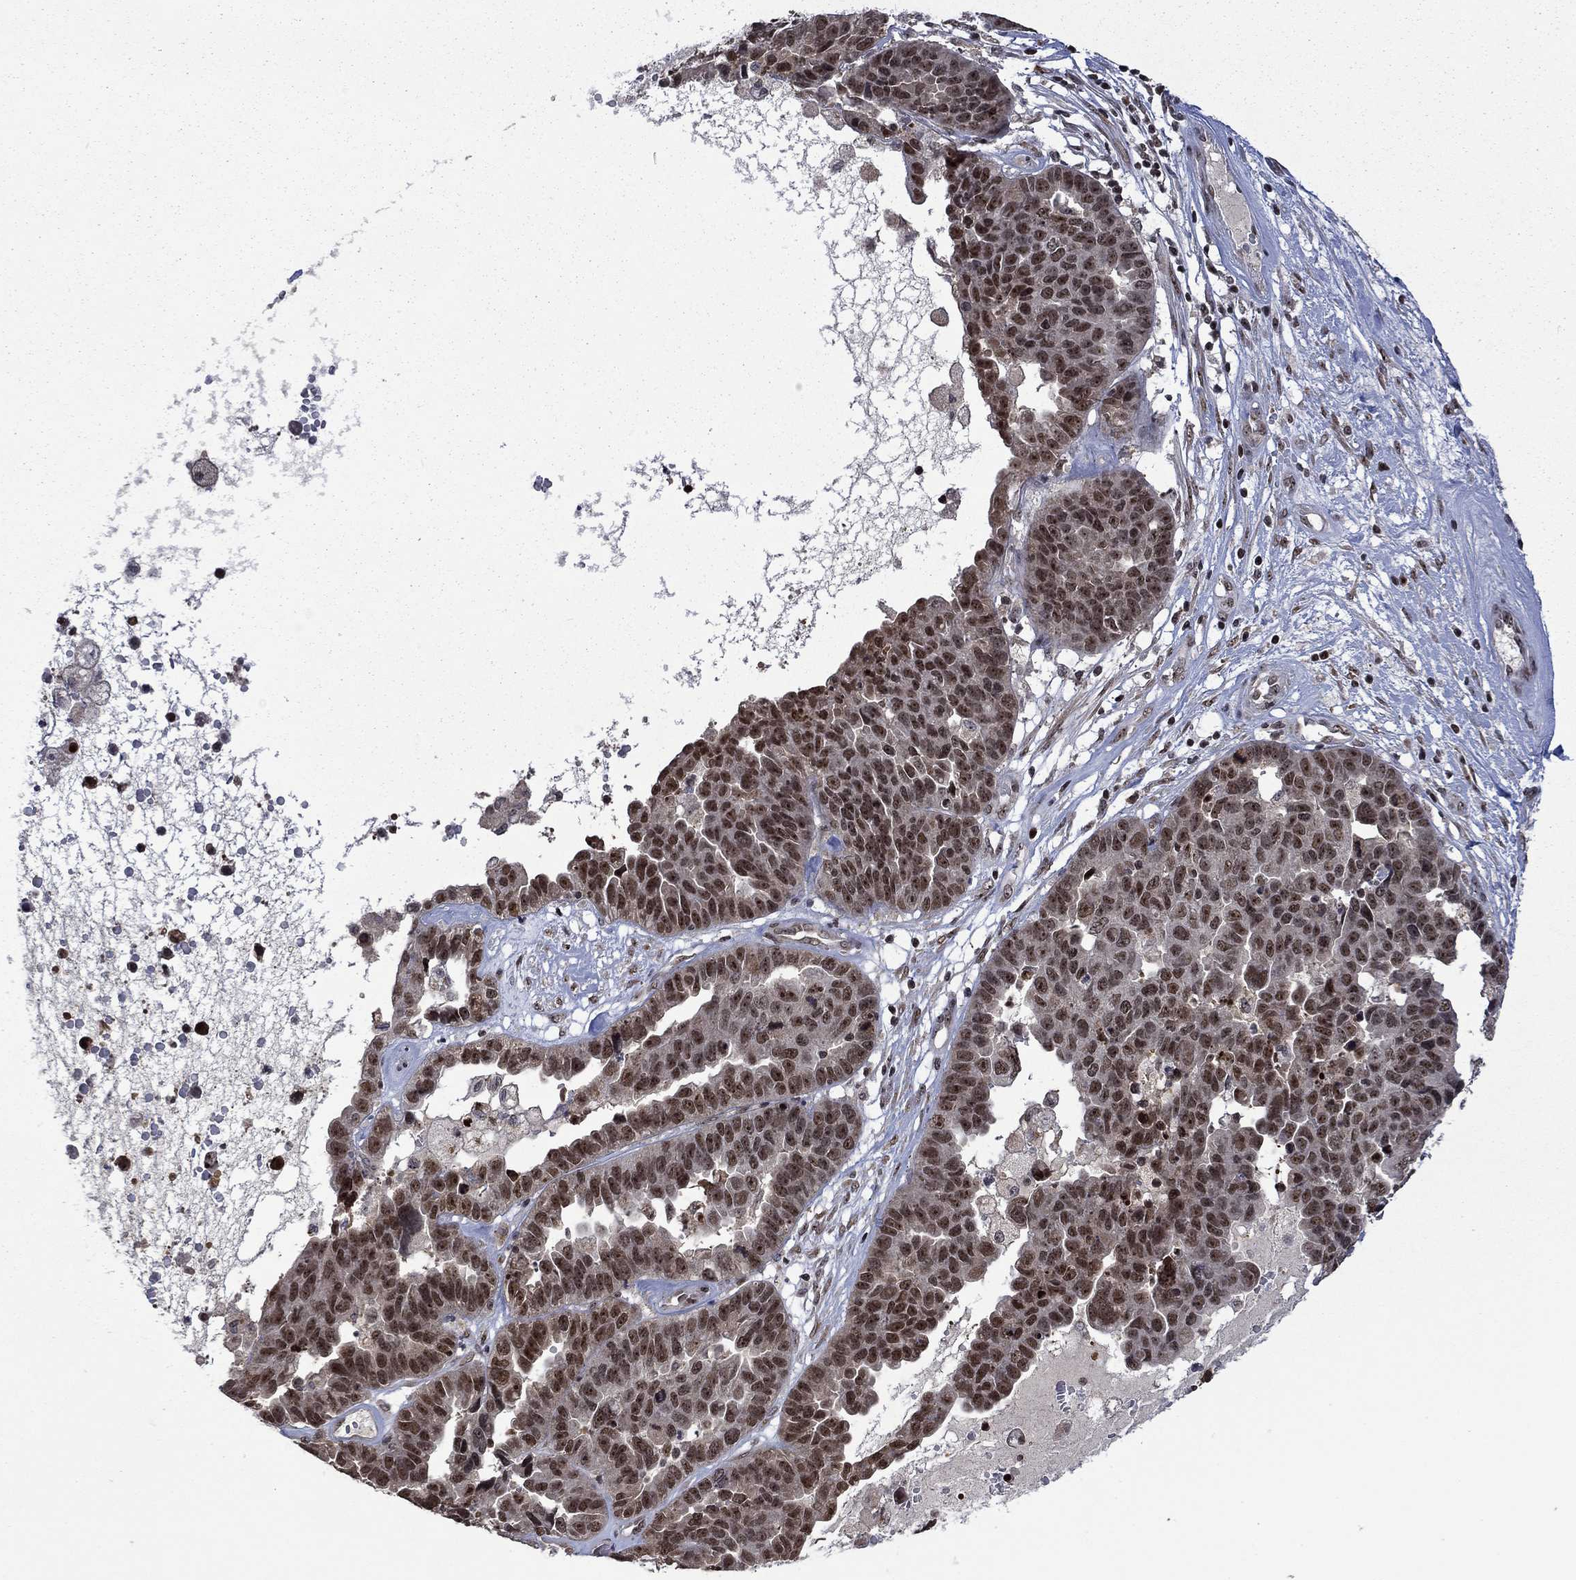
{"staining": {"intensity": "moderate", "quantity": ">75%", "location": "nuclear"}, "tissue": "ovarian cancer", "cell_type": "Tumor cells", "image_type": "cancer", "snomed": [{"axis": "morphology", "description": "Cystadenocarcinoma, serous, NOS"}, {"axis": "topography", "description": "Ovary"}], "caption": "IHC histopathology image of neoplastic tissue: human ovarian cancer (serous cystadenocarcinoma) stained using immunohistochemistry exhibits medium levels of moderate protein expression localized specifically in the nuclear of tumor cells, appearing as a nuclear brown color.", "gene": "FBL", "patient": {"sex": "female", "age": 87}}